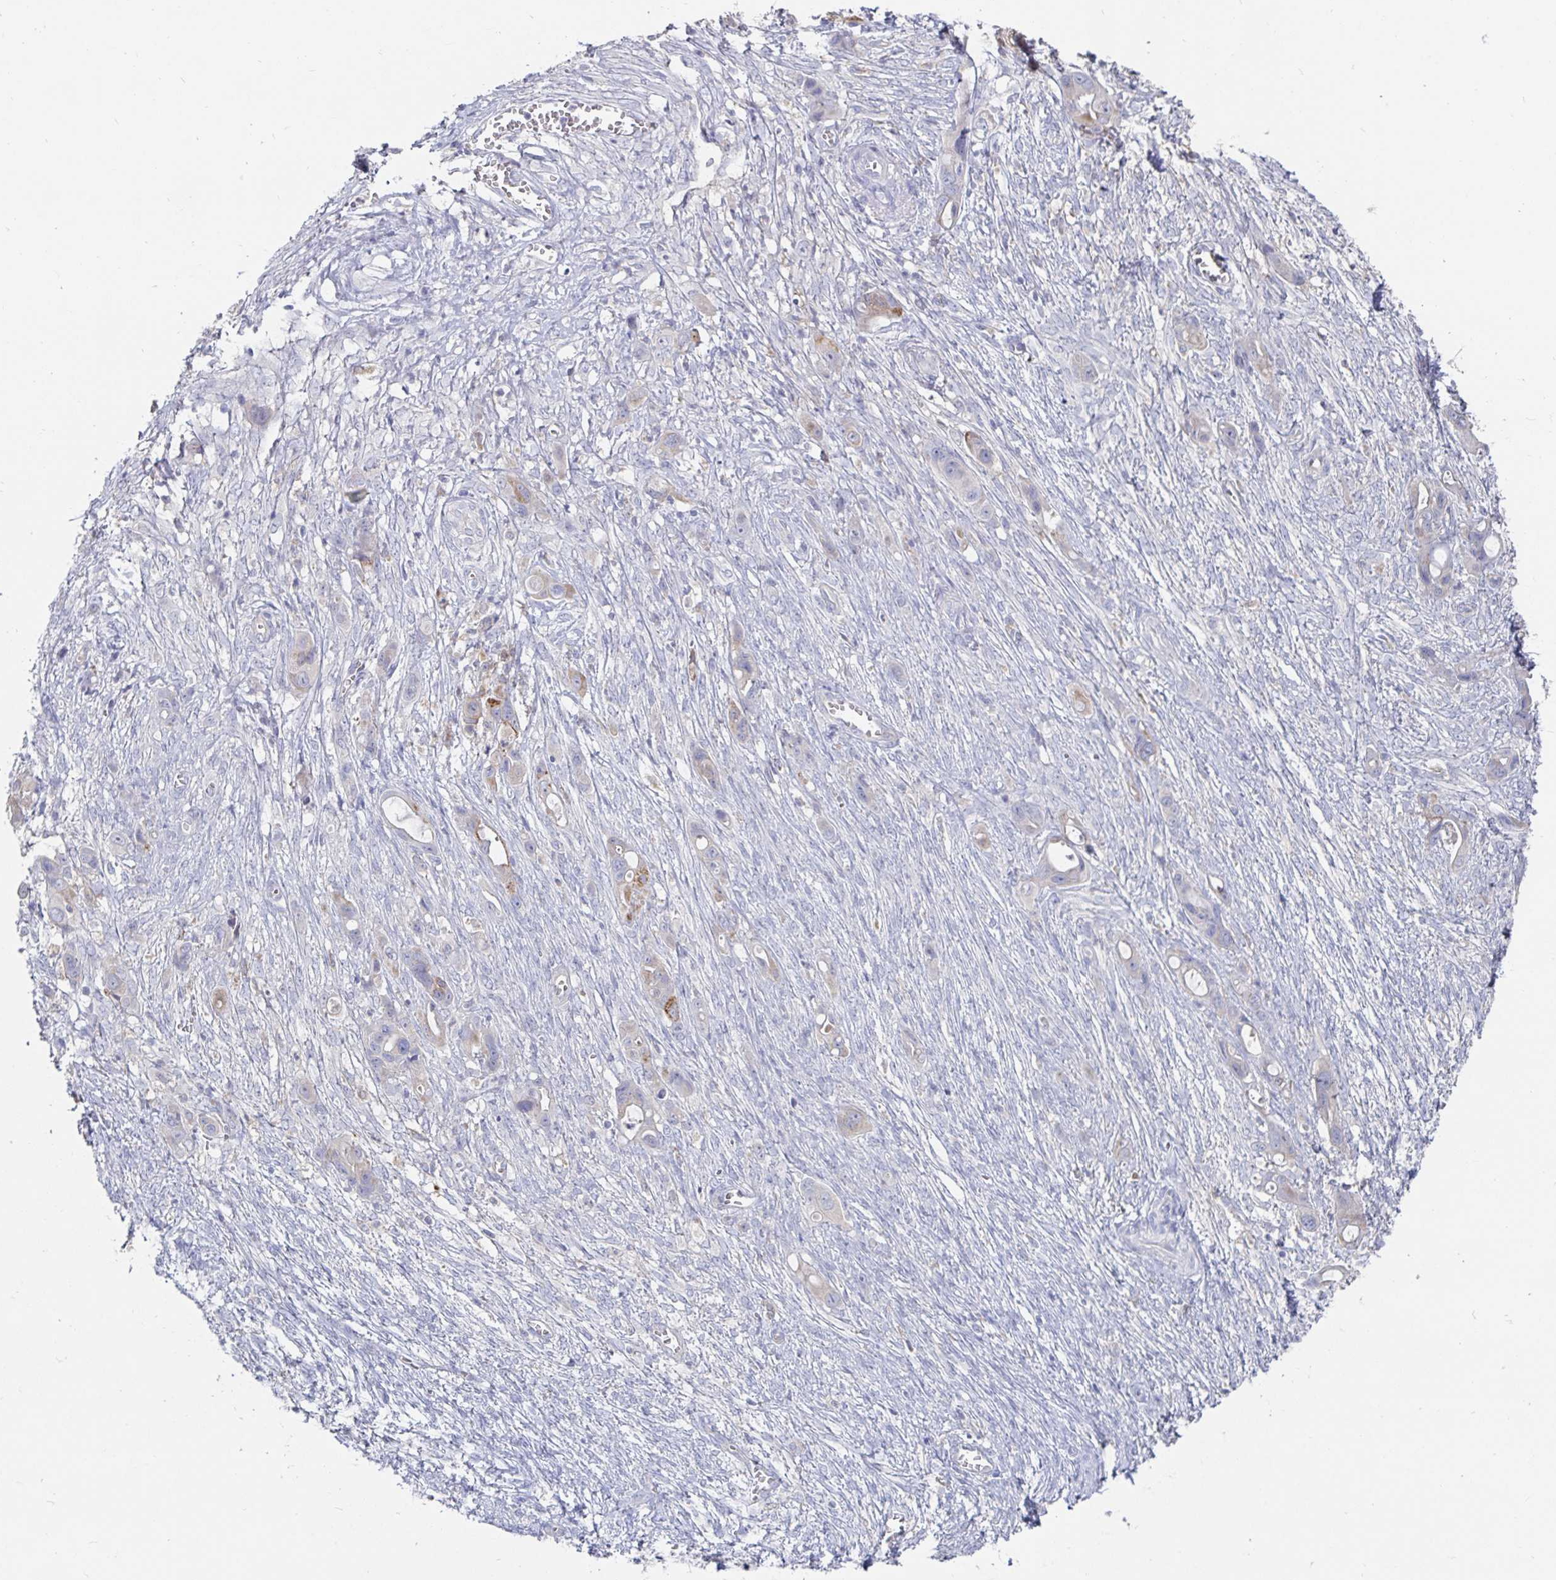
{"staining": {"intensity": "weak", "quantity": "<25%", "location": "cytoplasmic/membranous"}, "tissue": "ovarian cancer", "cell_type": "Tumor cells", "image_type": "cancer", "snomed": [{"axis": "morphology", "description": "Cystadenocarcinoma, mucinous, NOS"}, {"axis": "topography", "description": "Ovary"}], "caption": "Immunohistochemistry histopathology image of human mucinous cystadenocarcinoma (ovarian) stained for a protein (brown), which demonstrates no positivity in tumor cells.", "gene": "SPPL3", "patient": {"sex": "female", "age": 70}}